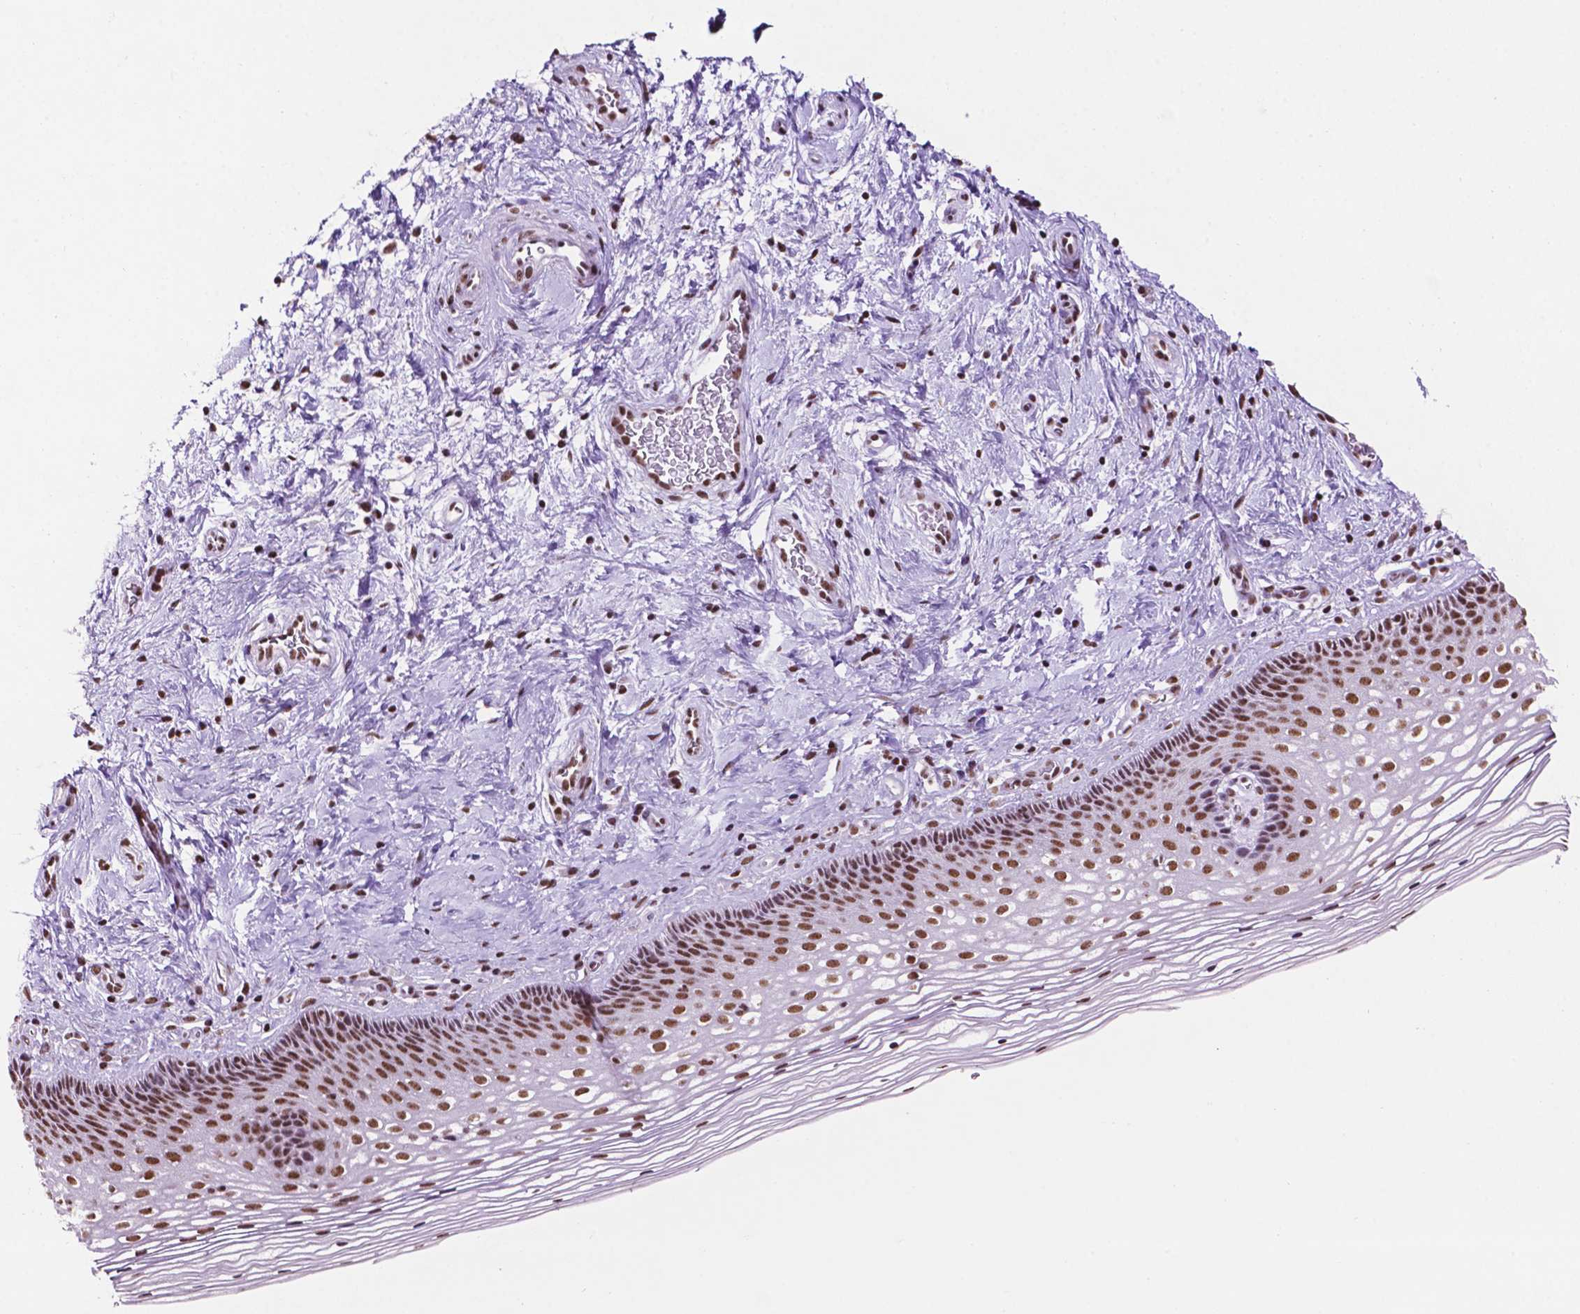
{"staining": {"intensity": "strong", "quantity": ">75%", "location": "nuclear"}, "tissue": "cervix", "cell_type": "Glandular cells", "image_type": "normal", "snomed": [{"axis": "morphology", "description": "Normal tissue, NOS"}, {"axis": "topography", "description": "Cervix"}], "caption": "Immunohistochemical staining of unremarkable cervix exhibits high levels of strong nuclear staining in approximately >75% of glandular cells. The staining was performed using DAB, with brown indicating positive protein expression. Nuclei are stained blue with hematoxylin.", "gene": "CCAR2", "patient": {"sex": "female", "age": 34}}